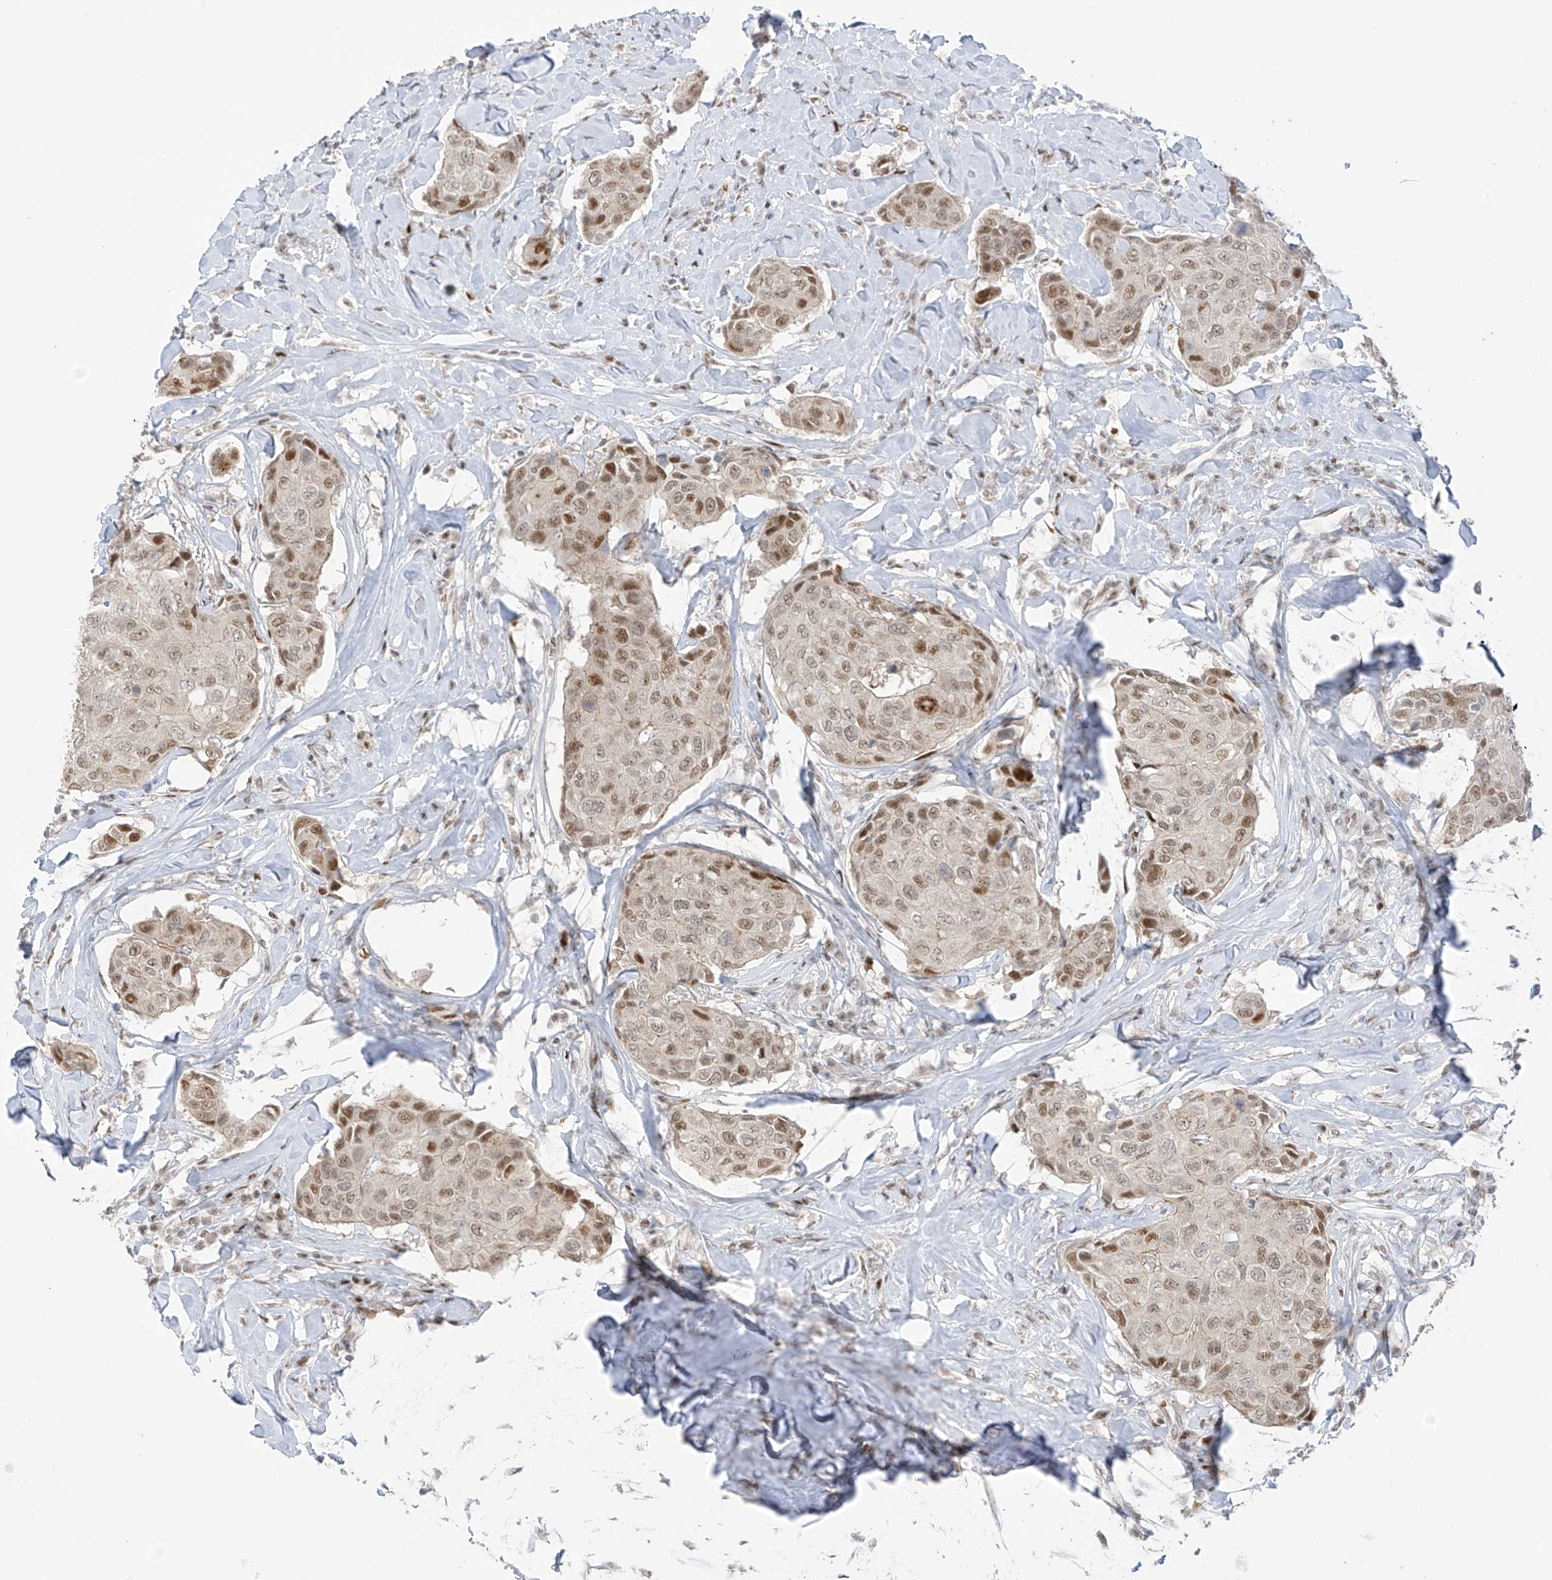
{"staining": {"intensity": "strong", "quantity": "25%-75%", "location": "nuclear"}, "tissue": "breast cancer", "cell_type": "Tumor cells", "image_type": "cancer", "snomed": [{"axis": "morphology", "description": "Duct carcinoma"}, {"axis": "topography", "description": "Breast"}], "caption": "Infiltrating ductal carcinoma (breast) tissue reveals strong nuclear positivity in about 25%-75% of tumor cells, visualized by immunohistochemistry.", "gene": "ZCWPW2", "patient": {"sex": "female", "age": 80}}